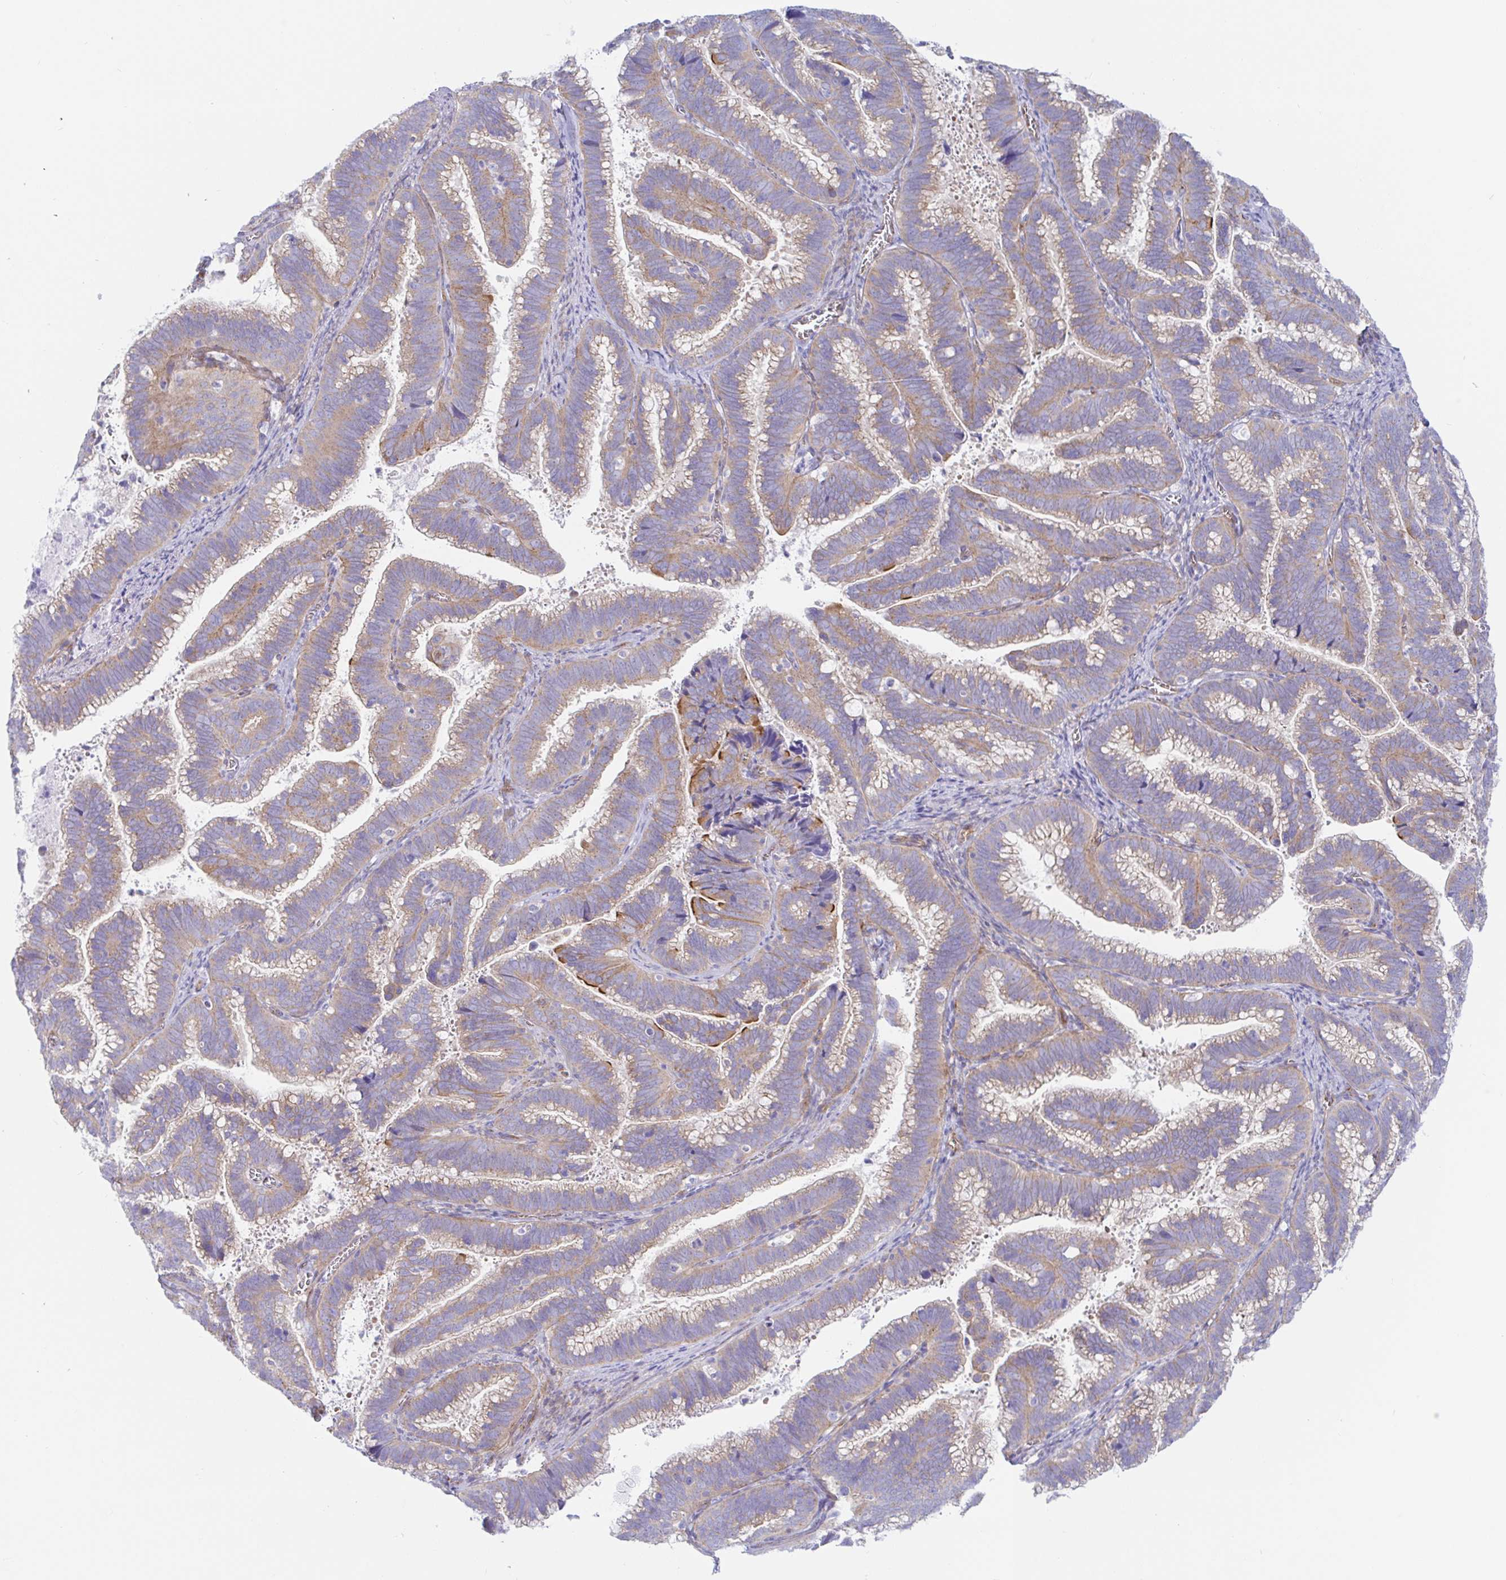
{"staining": {"intensity": "moderate", "quantity": "<25%", "location": "cytoplasmic/membranous"}, "tissue": "cervical cancer", "cell_type": "Tumor cells", "image_type": "cancer", "snomed": [{"axis": "morphology", "description": "Adenocarcinoma, NOS"}, {"axis": "topography", "description": "Cervix"}], "caption": "Tumor cells exhibit low levels of moderate cytoplasmic/membranous positivity in approximately <25% of cells in human cervical cancer (adenocarcinoma).", "gene": "ARL4D", "patient": {"sex": "female", "age": 61}}